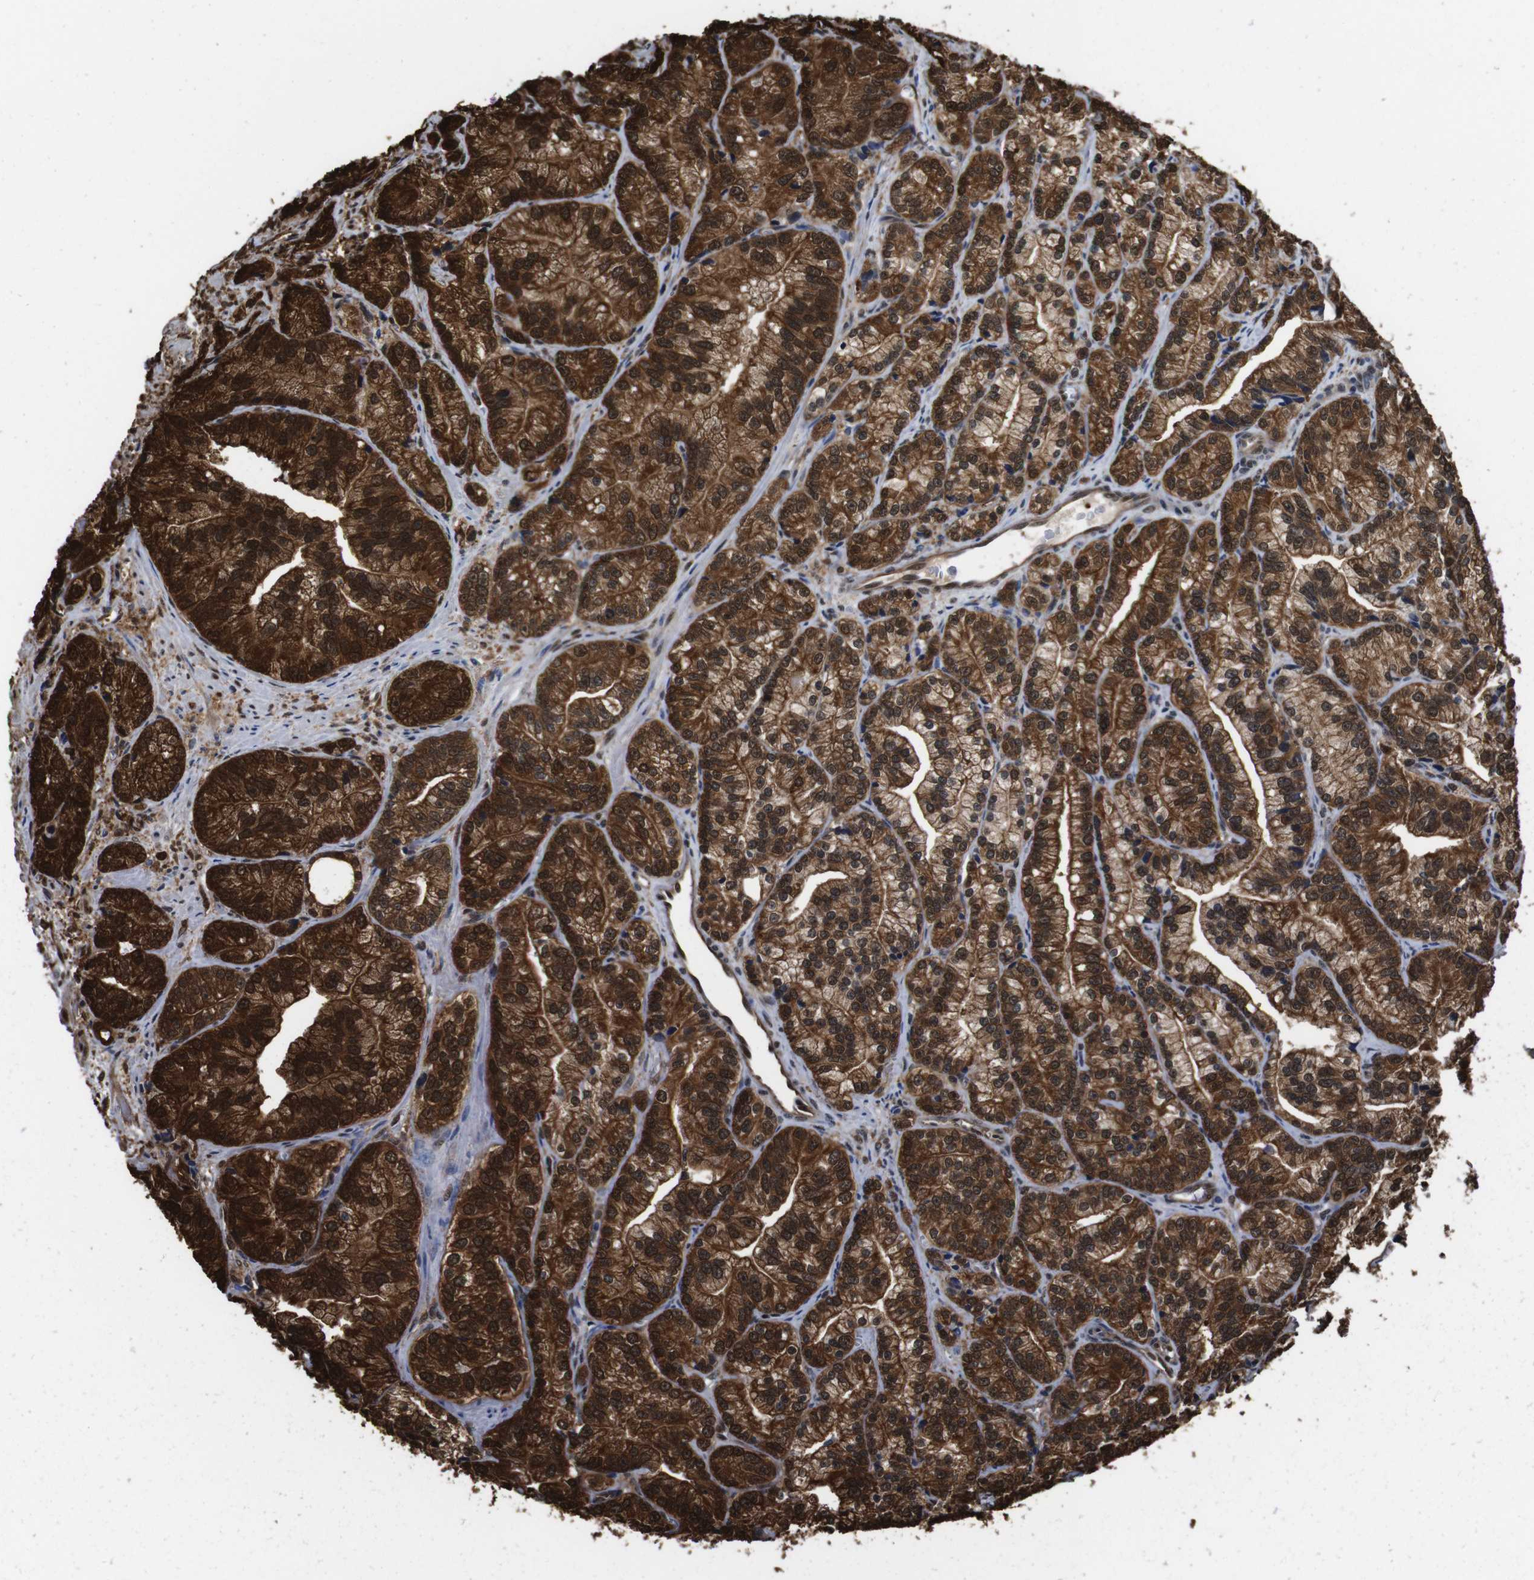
{"staining": {"intensity": "strong", "quantity": ">75%", "location": "cytoplasmic/membranous,nuclear"}, "tissue": "prostate cancer", "cell_type": "Tumor cells", "image_type": "cancer", "snomed": [{"axis": "morphology", "description": "Adenocarcinoma, Low grade"}, {"axis": "topography", "description": "Prostate"}], "caption": "Prostate cancer tissue exhibits strong cytoplasmic/membranous and nuclear positivity in about >75% of tumor cells (brown staining indicates protein expression, while blue staining denotes nuclei).", "gene": "VCP", "patient": {"sex": "male", "age": 89}}